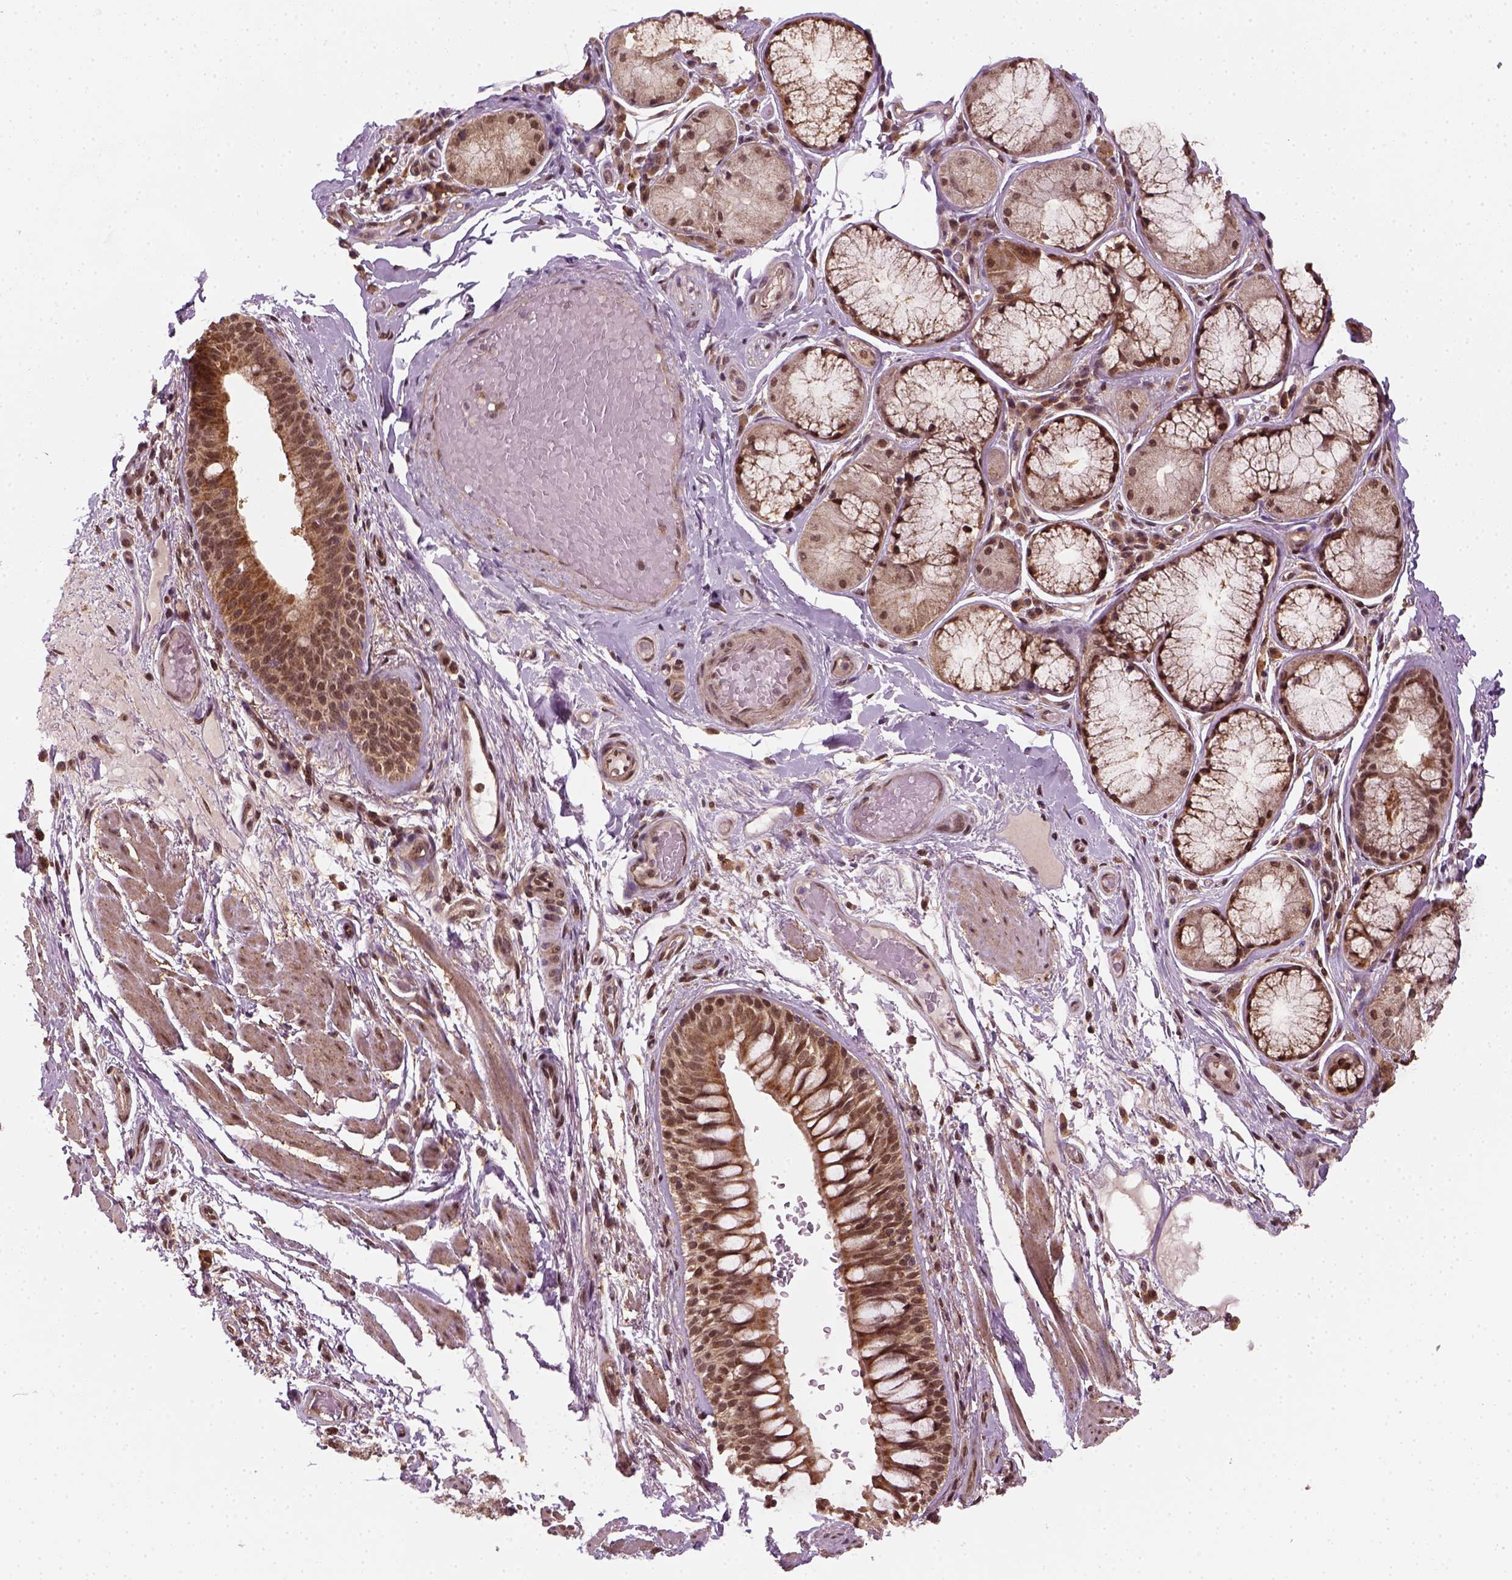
{"staining": {"intensity": "strong", "quantity": ">75%", "location": "nuclear"}, "tissue": "soft tissue", "cell_type": "Chondrocytes", "image_type": "normal", "snomed": [{"axis": "morphology", "description": "Normal tissue, NOS"}, {"axis": "topography", "description": "Cartilage tissue"}, {"axis": "topography", "description": "Bronchus"}], "caption": "About >75% of chondrocytes in unremarkable soft tissue show strong nuclear protein staining as visualized by brown immunohistochemical staining.", "gene": "NUDT9", "patient": {"sex": "male", "age": 64}}